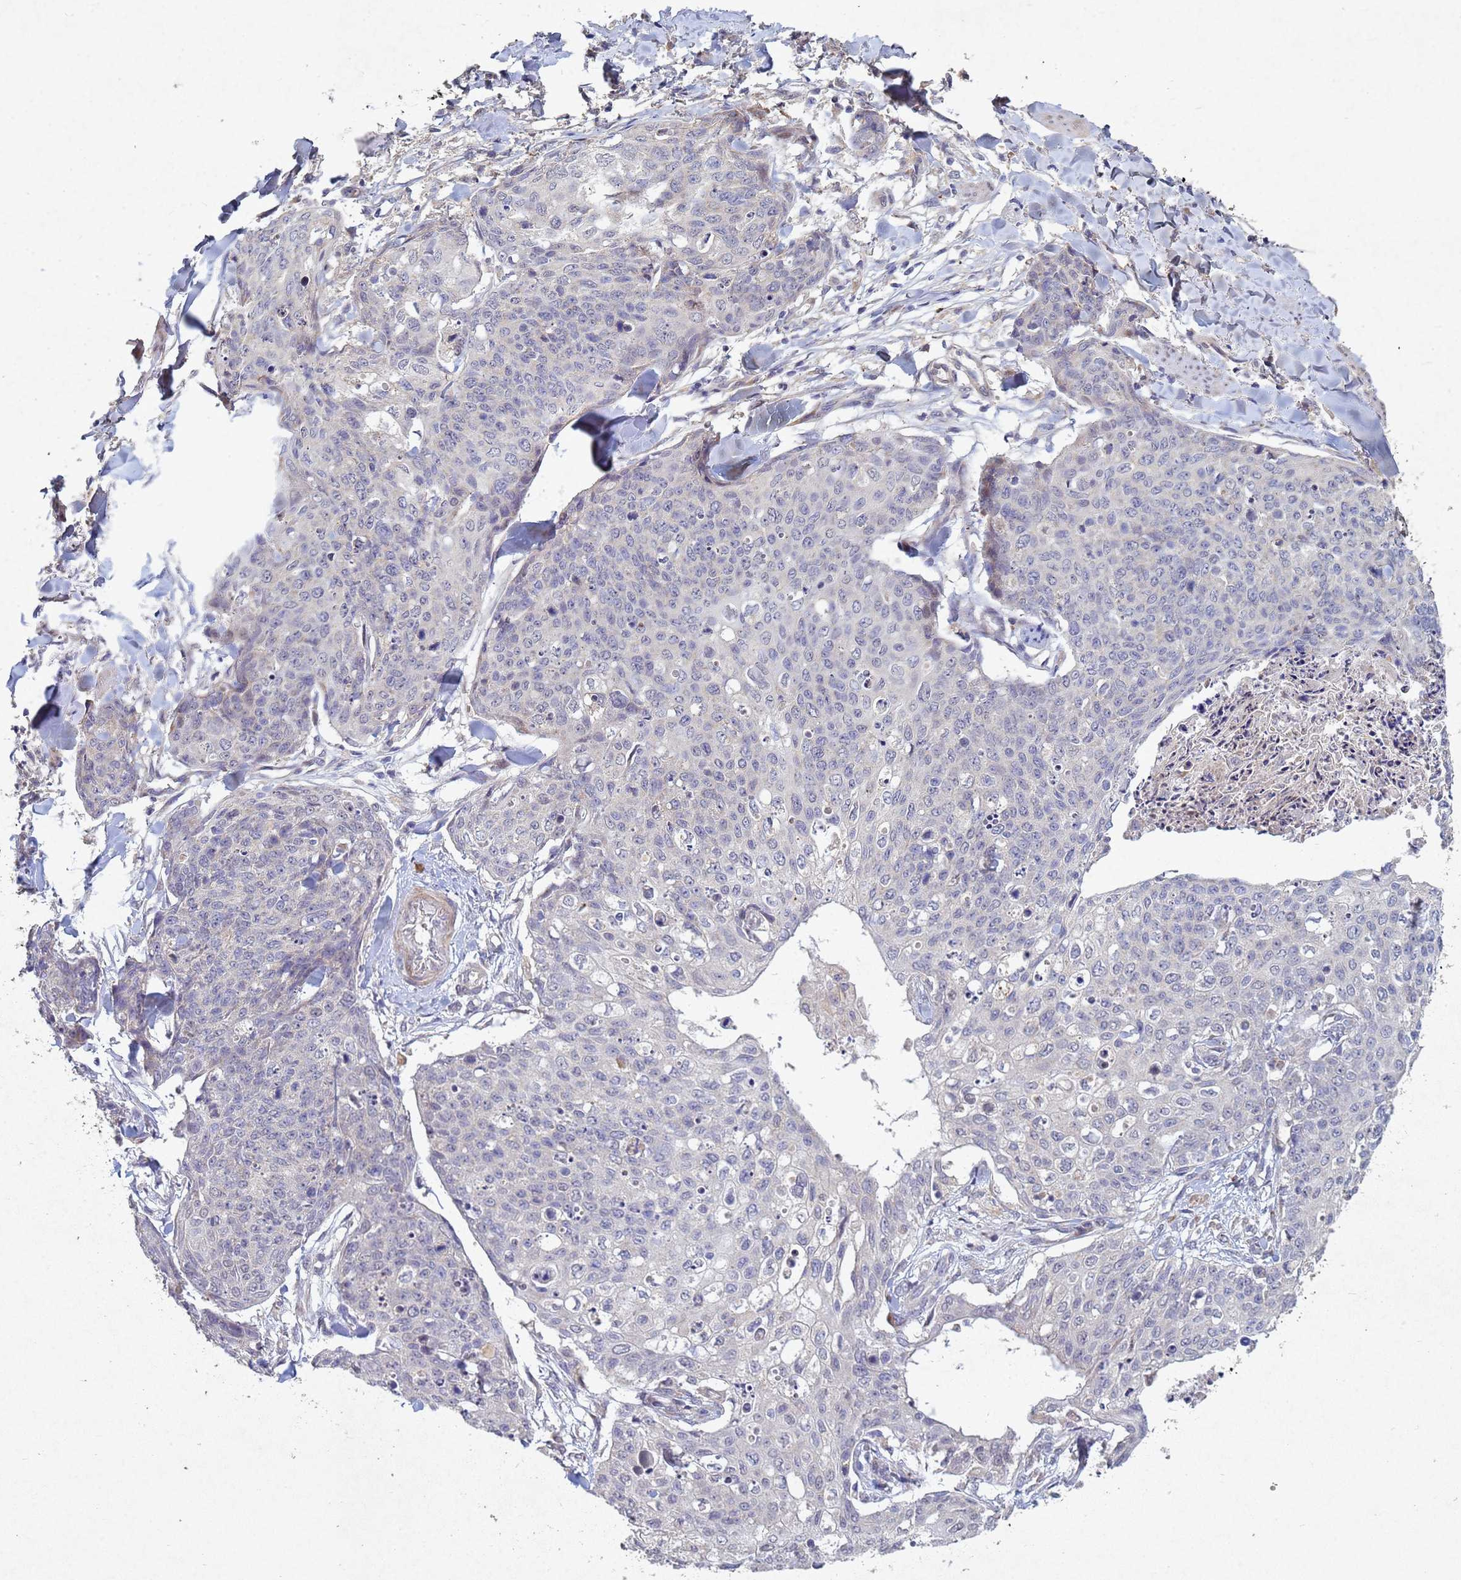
{"staining": {"intensity": "negative", "quantity": "none", "location": "none"}, "tissue": "skin cancer", "cell_type": "Tumor cells", "image_type": "cancer", "snomed": [{"axis": "morphology", "description": "Squamous cell carcinoma, NOS"}, {"axis": "topography", "description": "Skin"}, {"axis": "topography", "description": "Vulva"}], "caption": "Tumor cells show no significant protein positivity in skin cancer.", "gene": "TNPO2", "patient": {"sex": "female", "age": 85}}